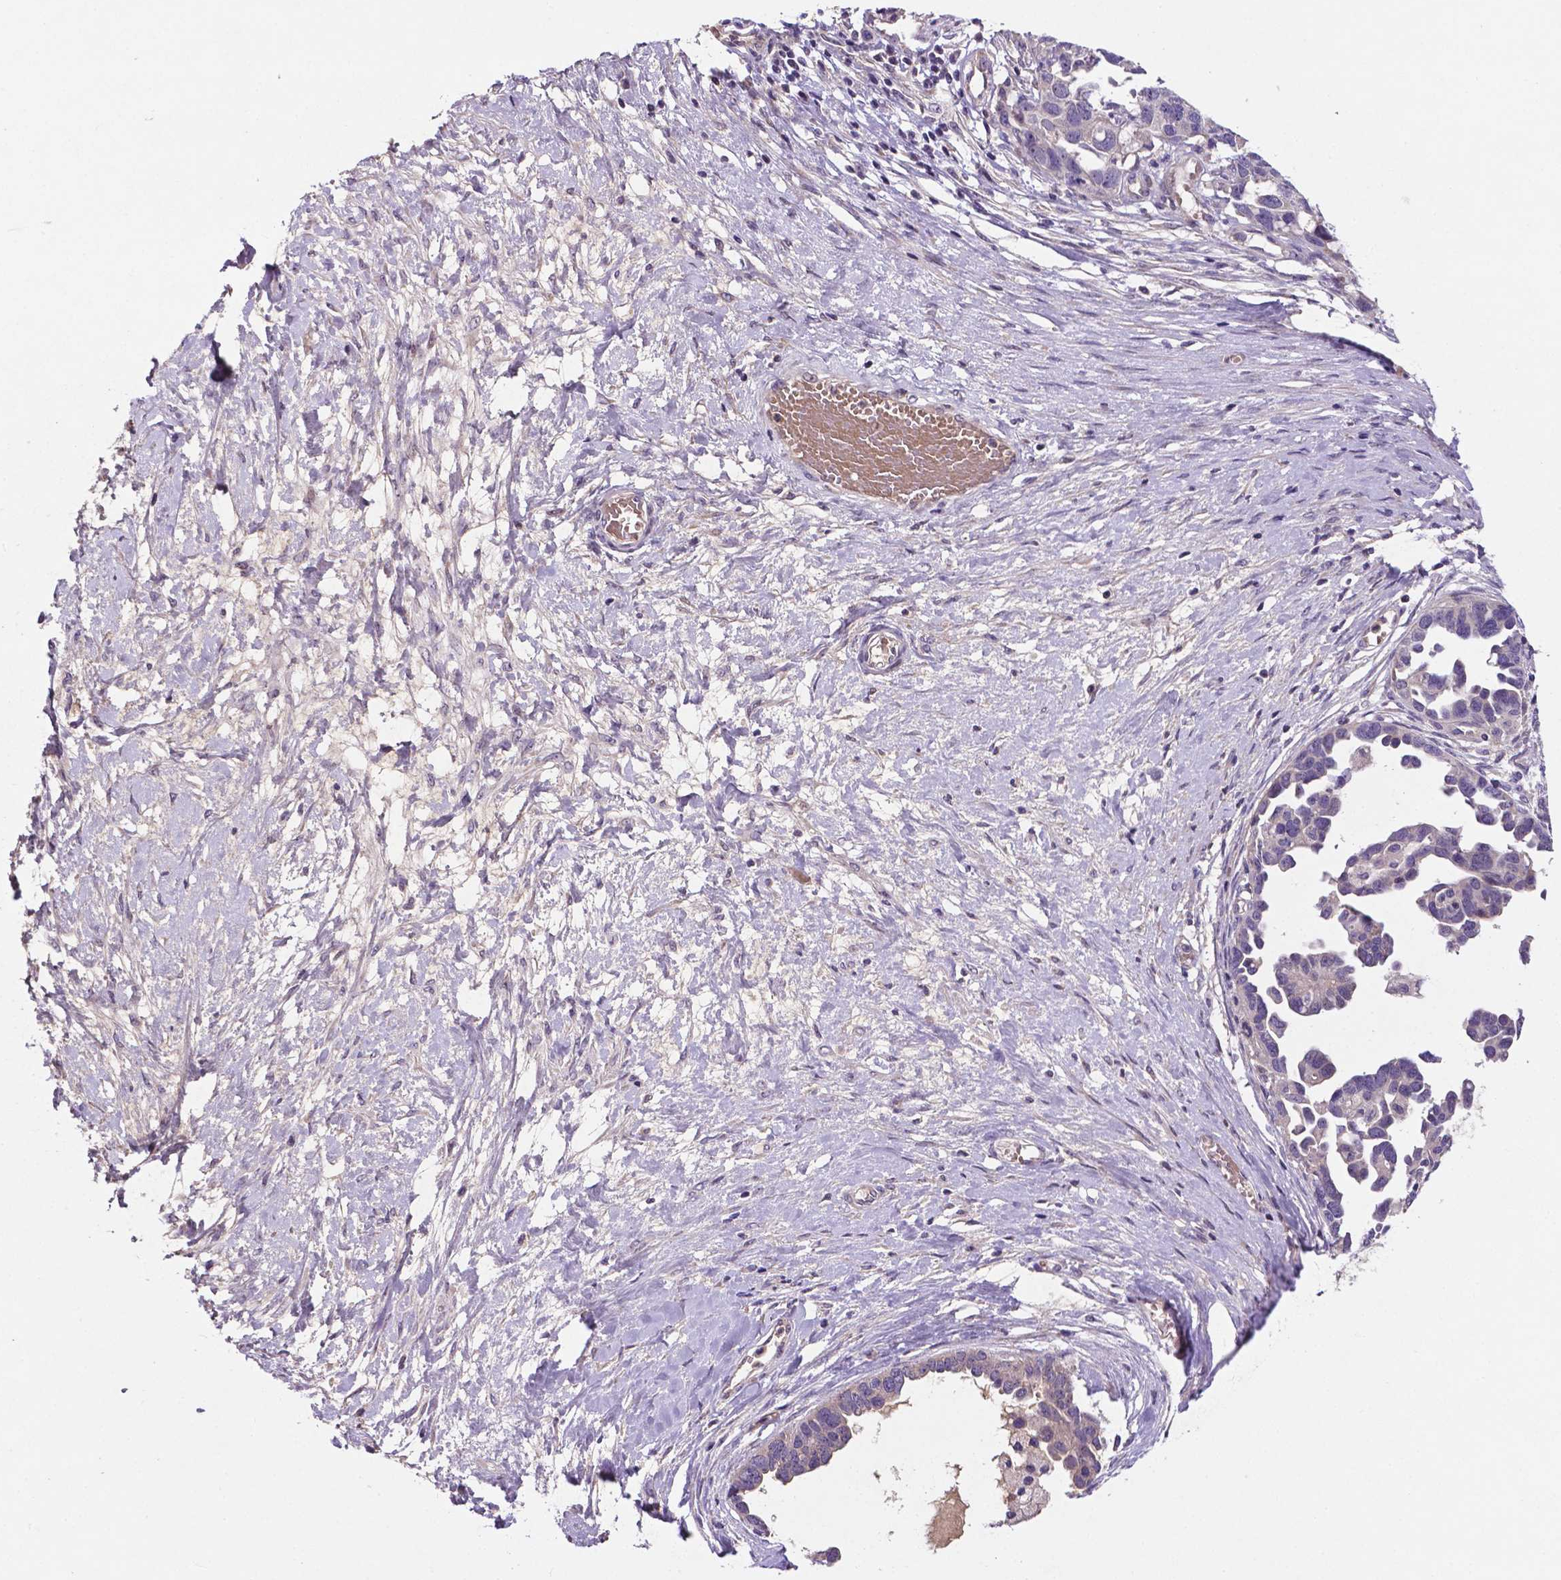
{"staining": {"intensity": "negative", "quantity": "none", "location": "none"}, "tissue": "ovarian cancer", "cell_type": "Tumor cells", "image_type": "cancer", "snomed": [{"axis": "morphology", "description": "Cystadenocarcinoma, serous, NOS"}, {"axis": "topography", "description": "Ovary"}], "caption": "A high-resolution histopathology image shows immunohistochemistry staining of ovarian serous cystadenocarcinoma, which reveals no significant staining in tumor cells. (DAB (3,3'-diaminobenzidine) immunohistochemistry (IHC), high magnification).", "gene": "TM4SF20", "patient": {"sex": "female", "age": 54}}